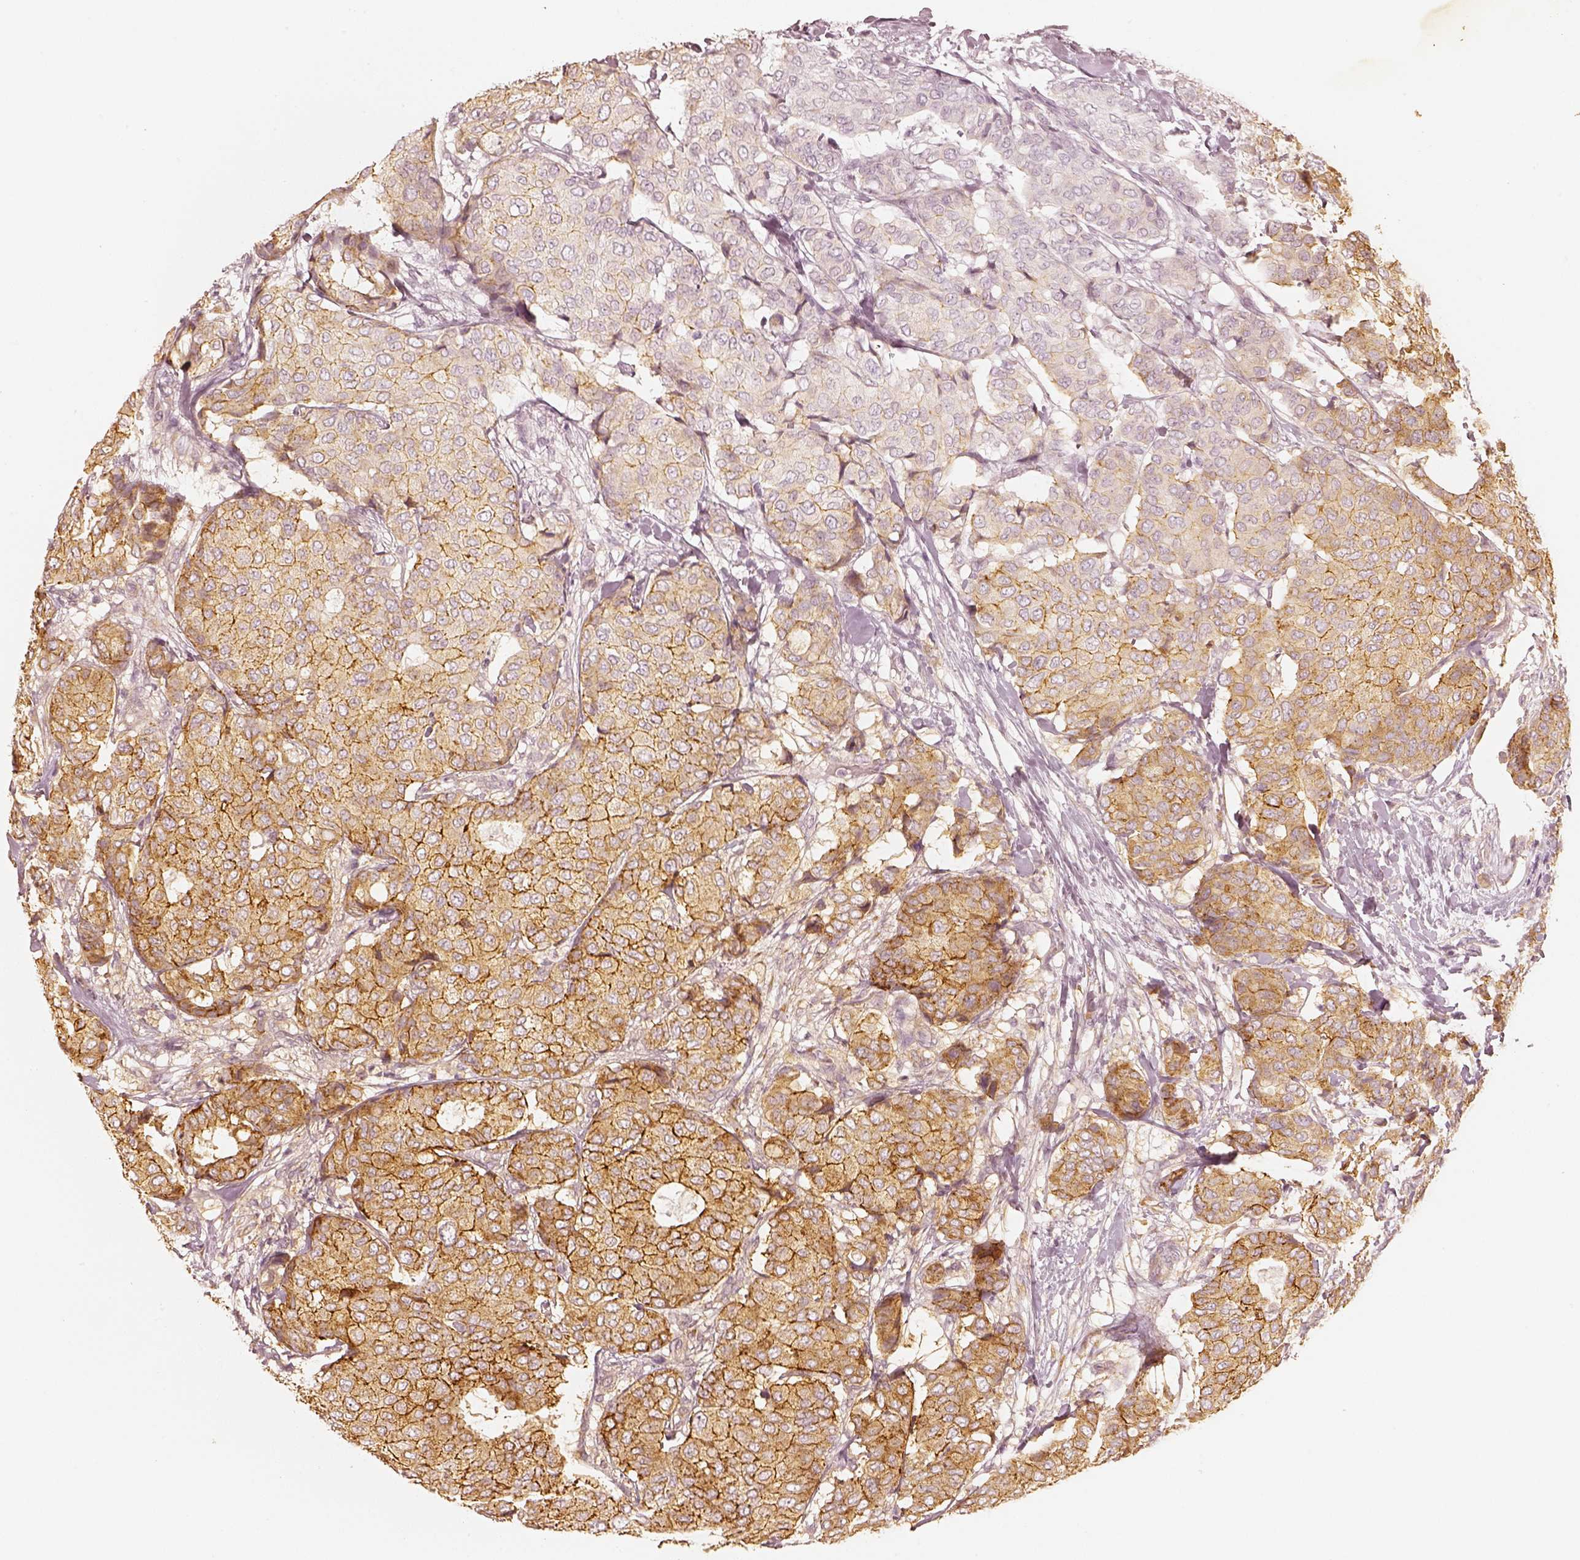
{"staining": {"intensity": "moderate", "quantity": ">75%", "location": "cytoplasmic/membranous"}, "tissue": "breast cancer", "cell_type": "Tumor cells", "image_type": "cancer", "snomed": [{"axis": "morphology", "description": "Duct carcinoma"}, {"axis": "topography", "description": "Breast"}], "caption": "Protein expression analysis of breast infiltrating ductal carcinoma reveals moderate cytoplasmic/membranous staining in about >75% of tumor cells.", "gene": "GORASP2", "patient": {"sex": "female", "age": 75}}